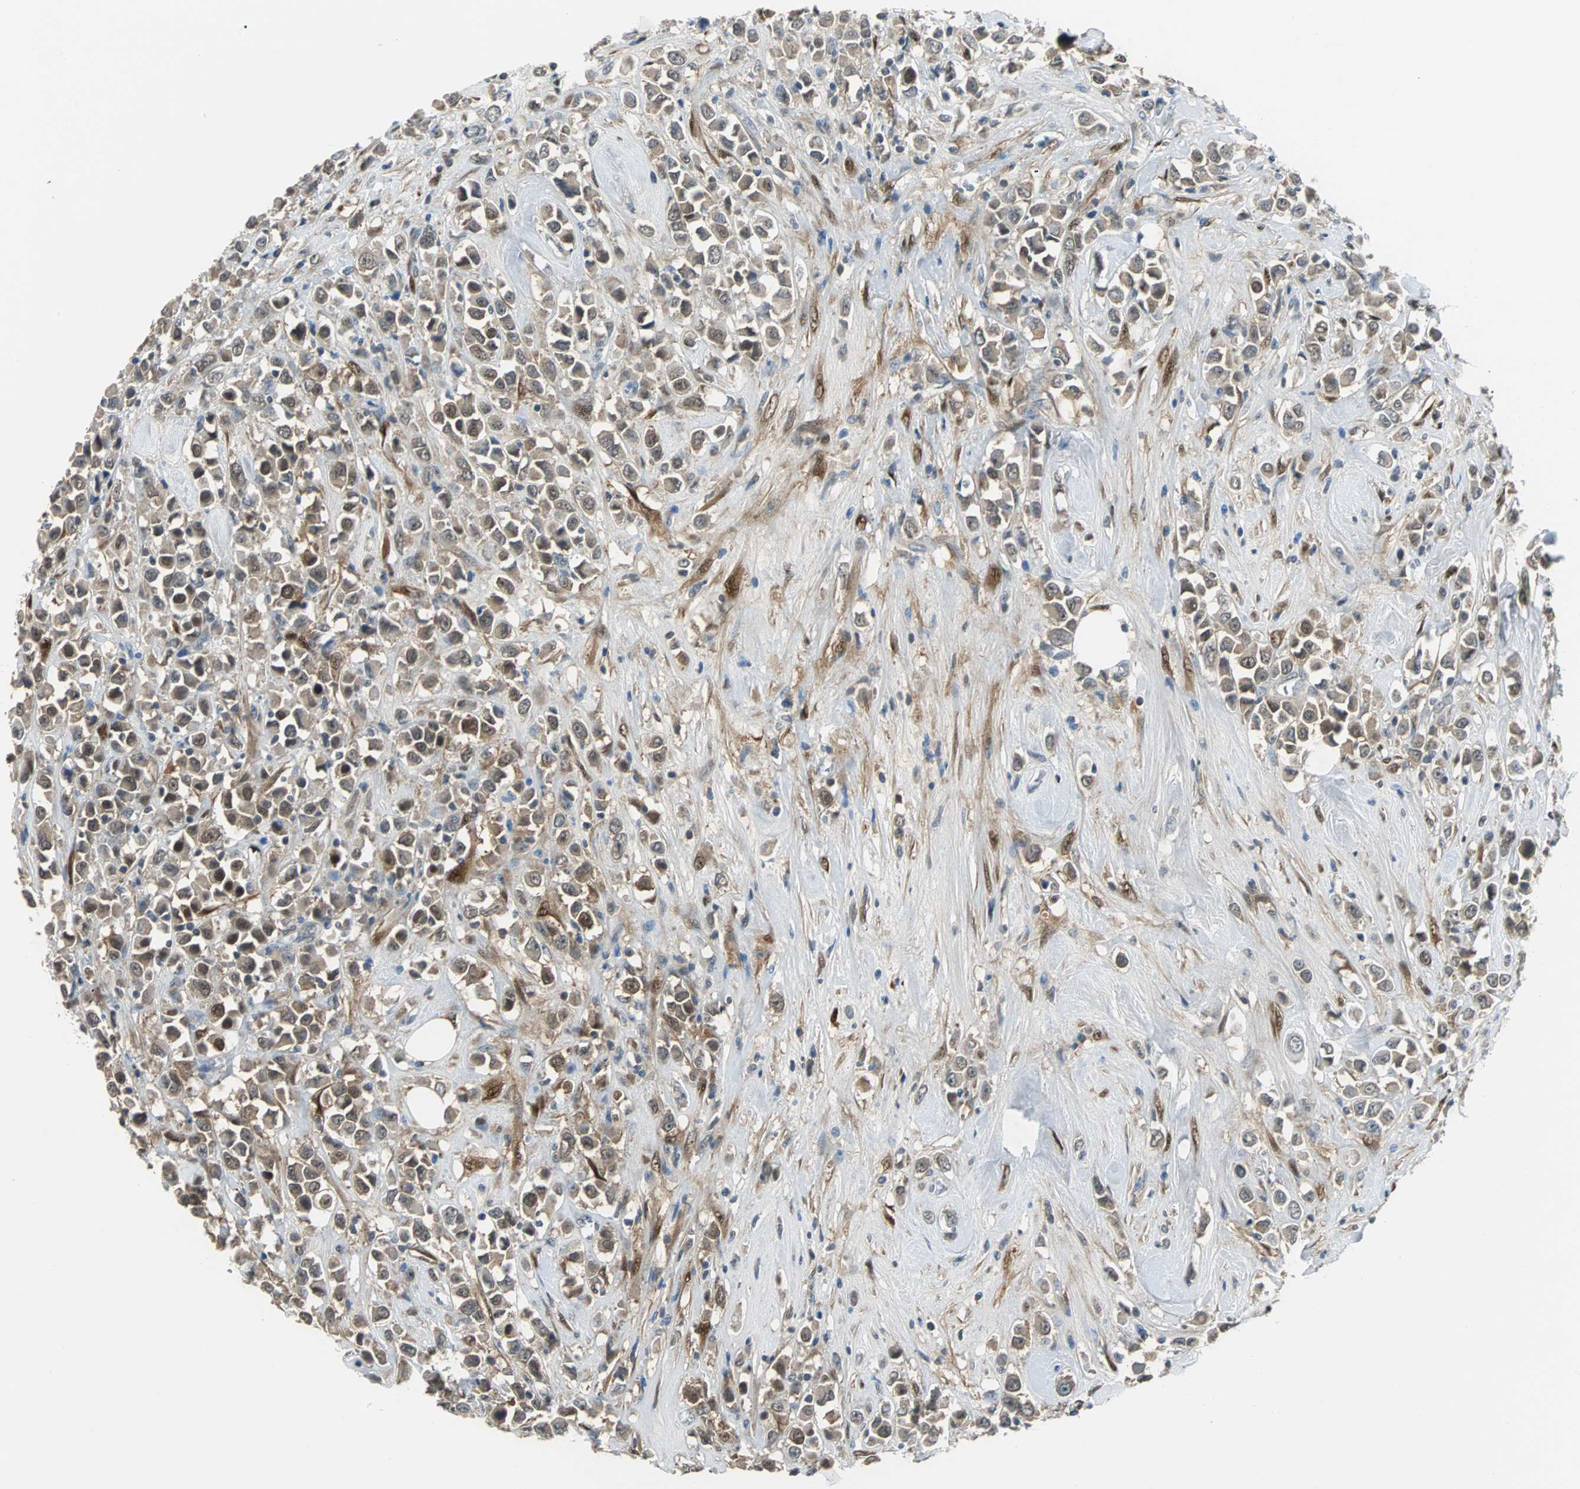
{"staining": {"intensity": "moderate", "quantity": "<25%", "location": "cytoplasmic/membranous,nuclear"}, "tissue": "breast cancer", "cell_type": "Tumor cells", "image_type": "cancer", "snomed": [{"axis": "morphology", "description": "Duct carcinoma"}, {"axis": "topography", "description": "Breast"}], "caption": "Human infiltrating ductal carcinoma (breast) stained for a protein (brown) reveals moderate cytoplasmic/membranous and nuclear positive expression in approximately <25% of tumor cells.", "gene": "FHL2", "patient": {"sex": "female", "age": 61}}